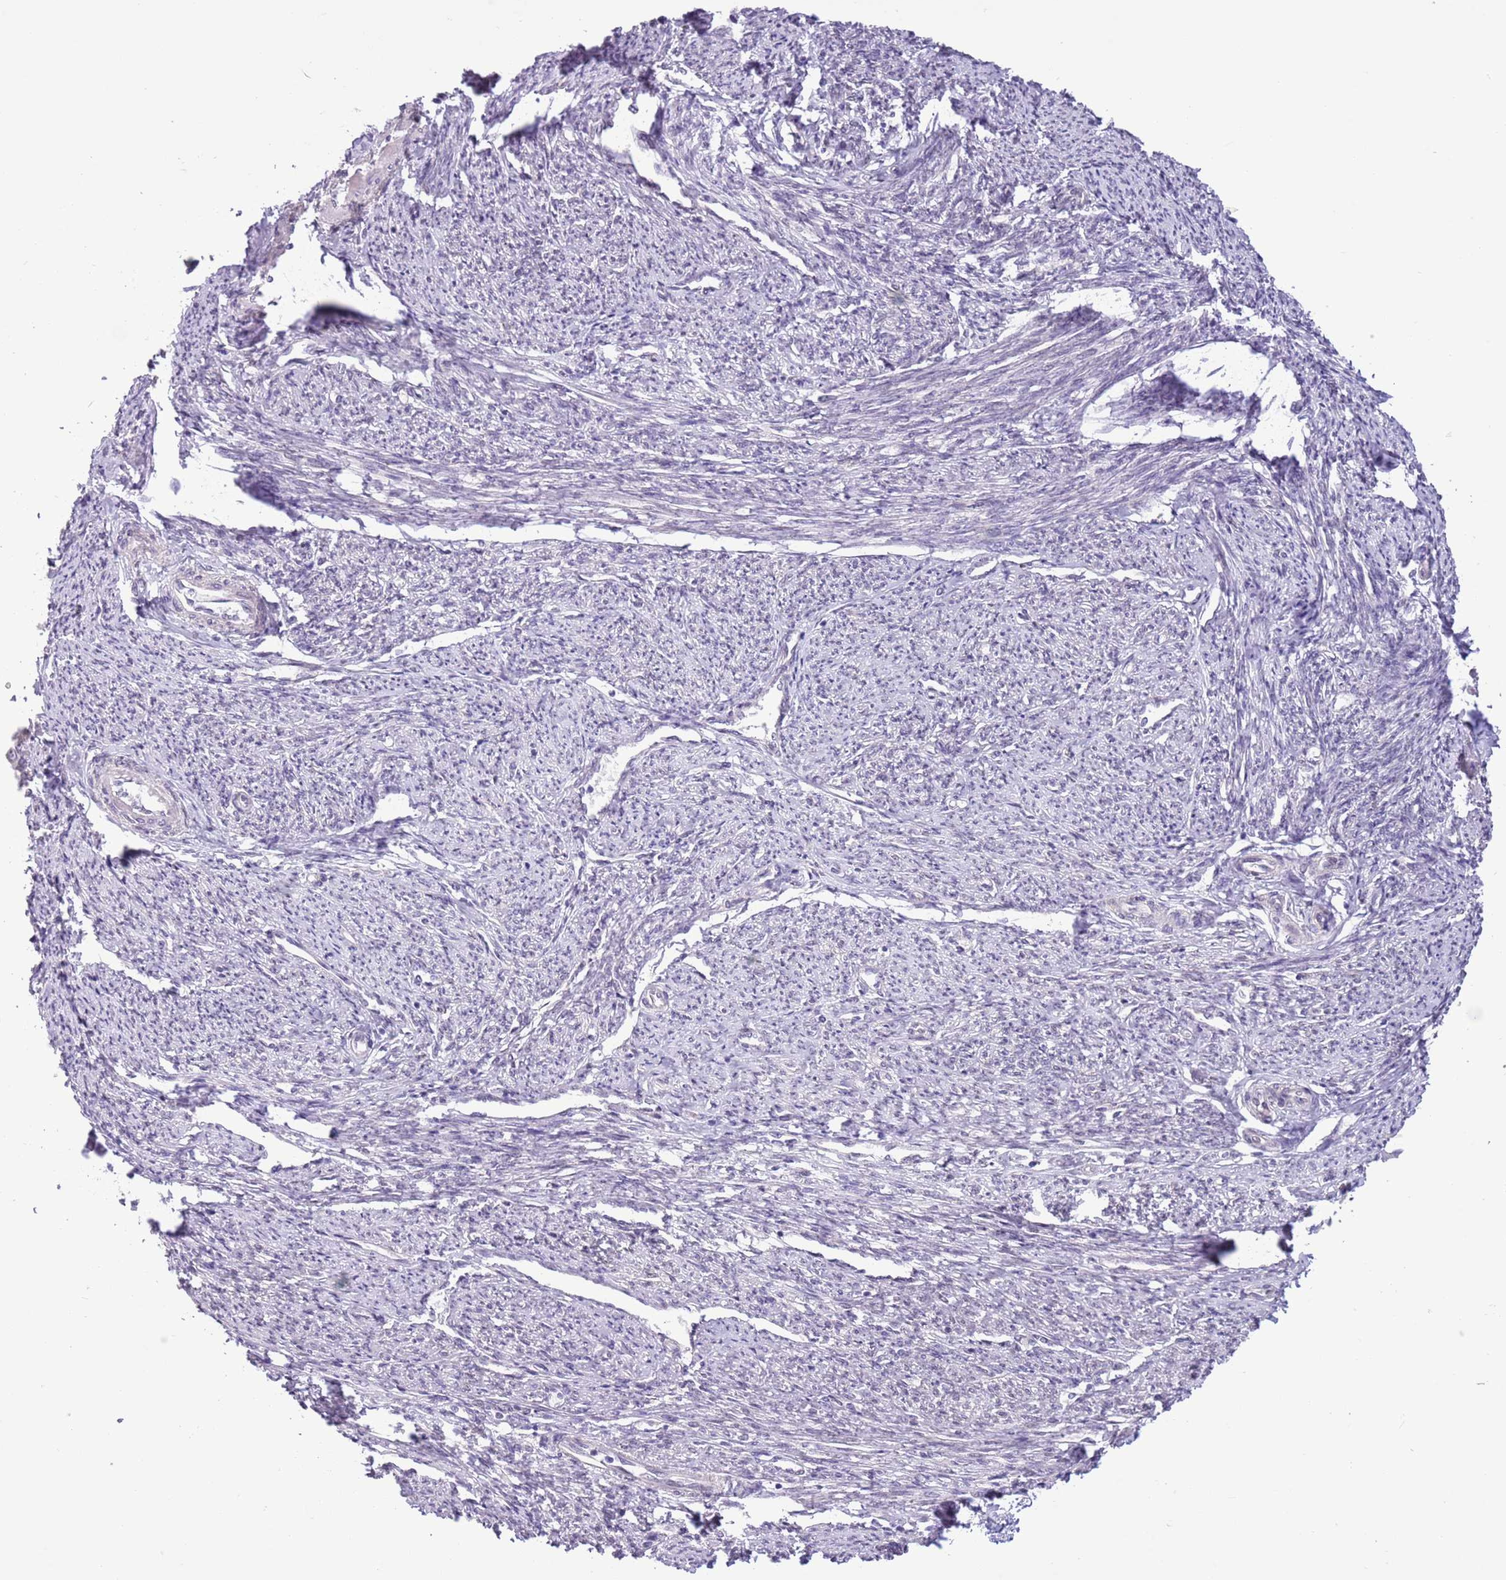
{"staining": {"intensity": "weak", "quantity": "<25%", "location": "cytoplasmic/membranous"}, "tissue": "smooth muscle", "cell_type": "Smooth muscle cells", "image_type": "normal", "snomed": [{"axis": "morphology", "description": "Normal tissue, NOS"}, {"axis": "topography", "description": "Smooth muscle"}, {"axis": "topography", "description": "Uterus"}], "caption": "DAB (3,3'-diaminobenzidine) immunohistochemical staining of normal human smooth muscle reveals no significant staining in smooth muscle cells.", "gene": "CCND2", "patient": {"sex": "female", "age": 59}}